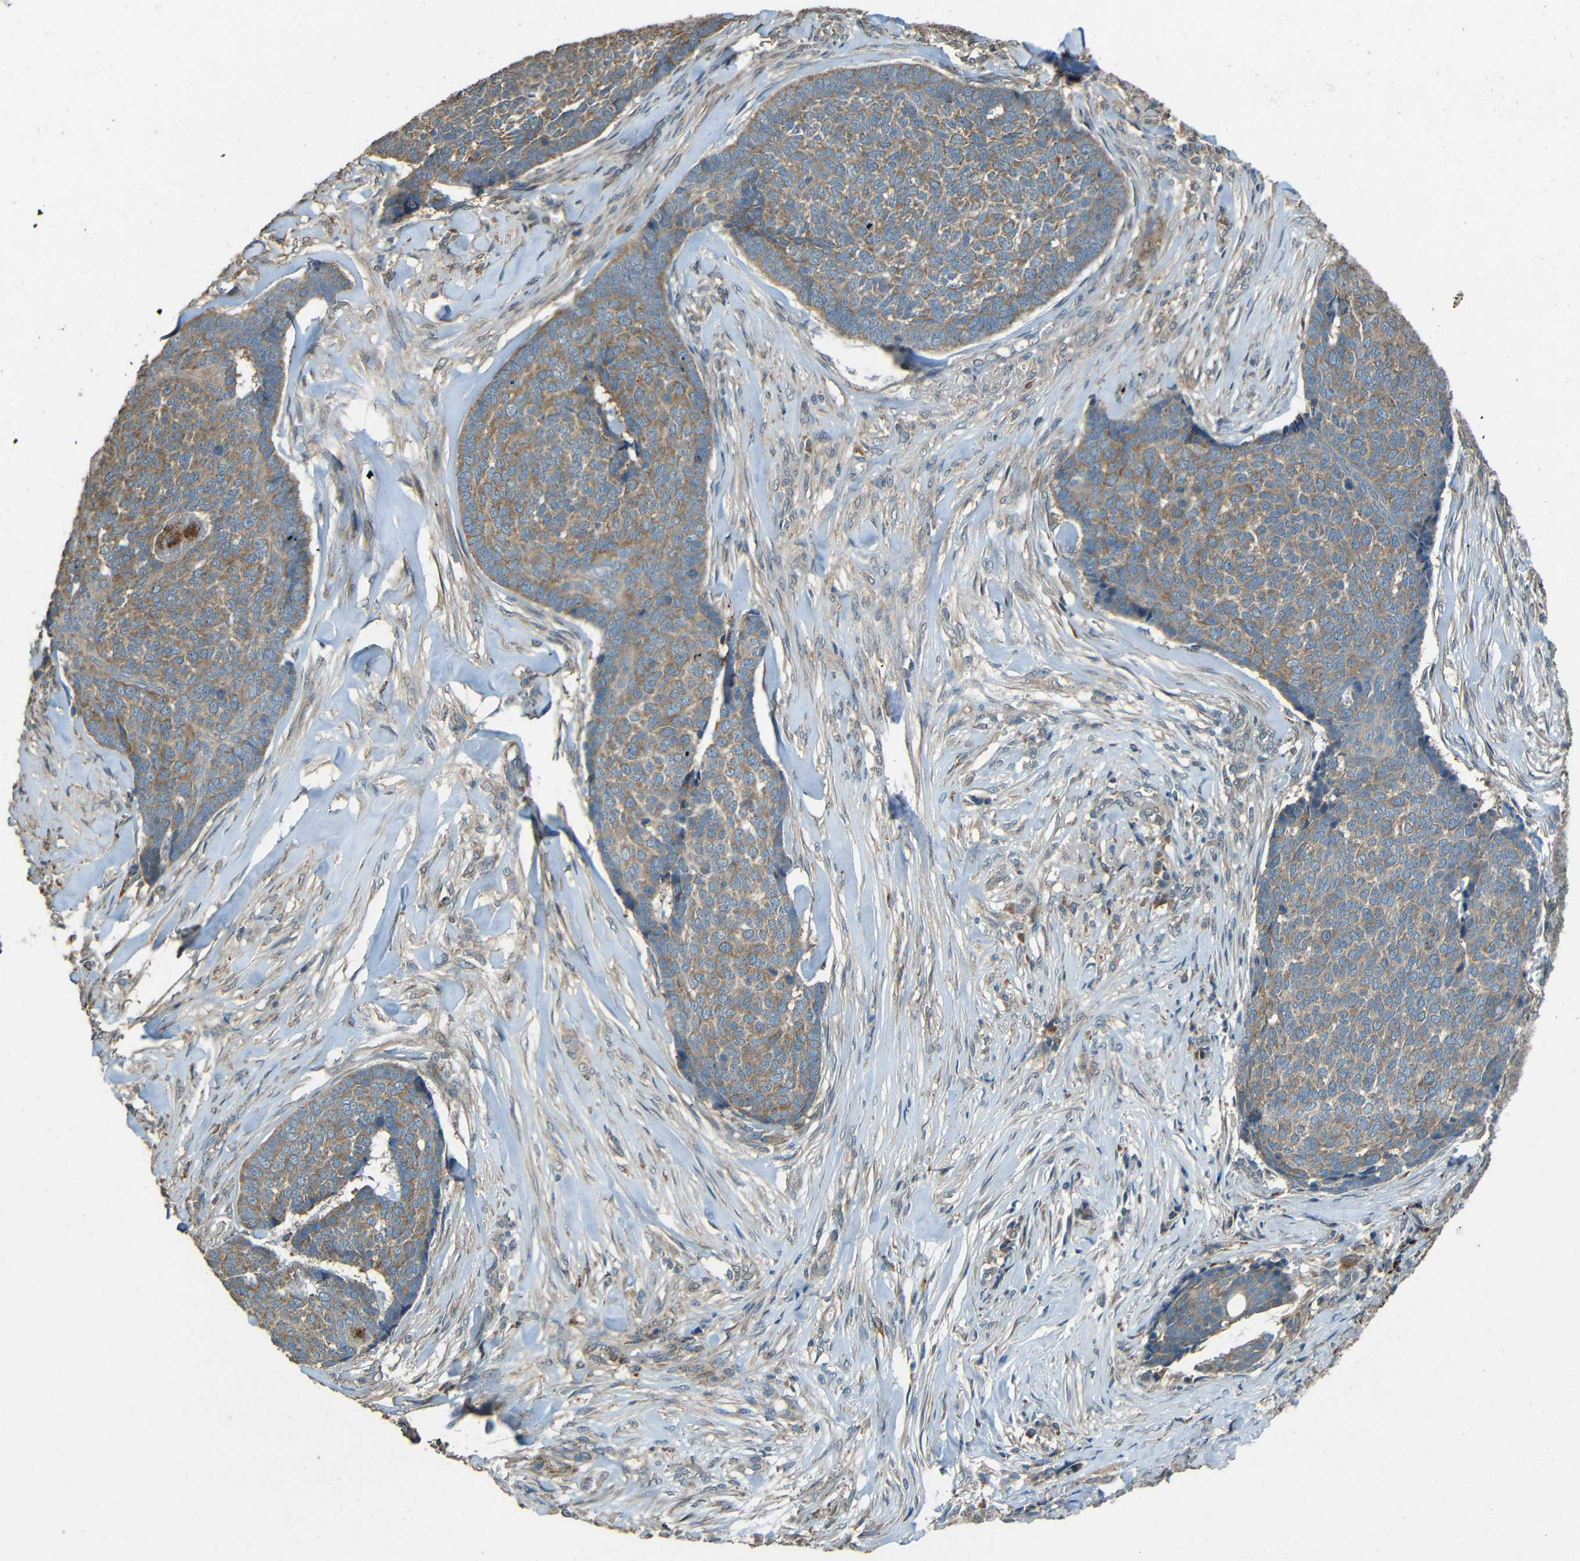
{"staining": {"intensity": "moderate", "quantity": ">75%", "location": "cytoplasmic/membranous"}, "tissue": "skin cancer", "cell_type": "Tumor cells", "image_type": "cancer", "snomed": [{"axis": "morphology", "description": "Basal cell carcinoma"}, {"axis": "topography", "description": "Skin"}], "caption": "Immunohistochemical staining of skin basal cell carcinoma shows moderate cytoplasmic/membranous protein staining in approximately >75% of tumor cells.", "gene": "ACACA", "patient": {"sex": "male", "age": 84}}